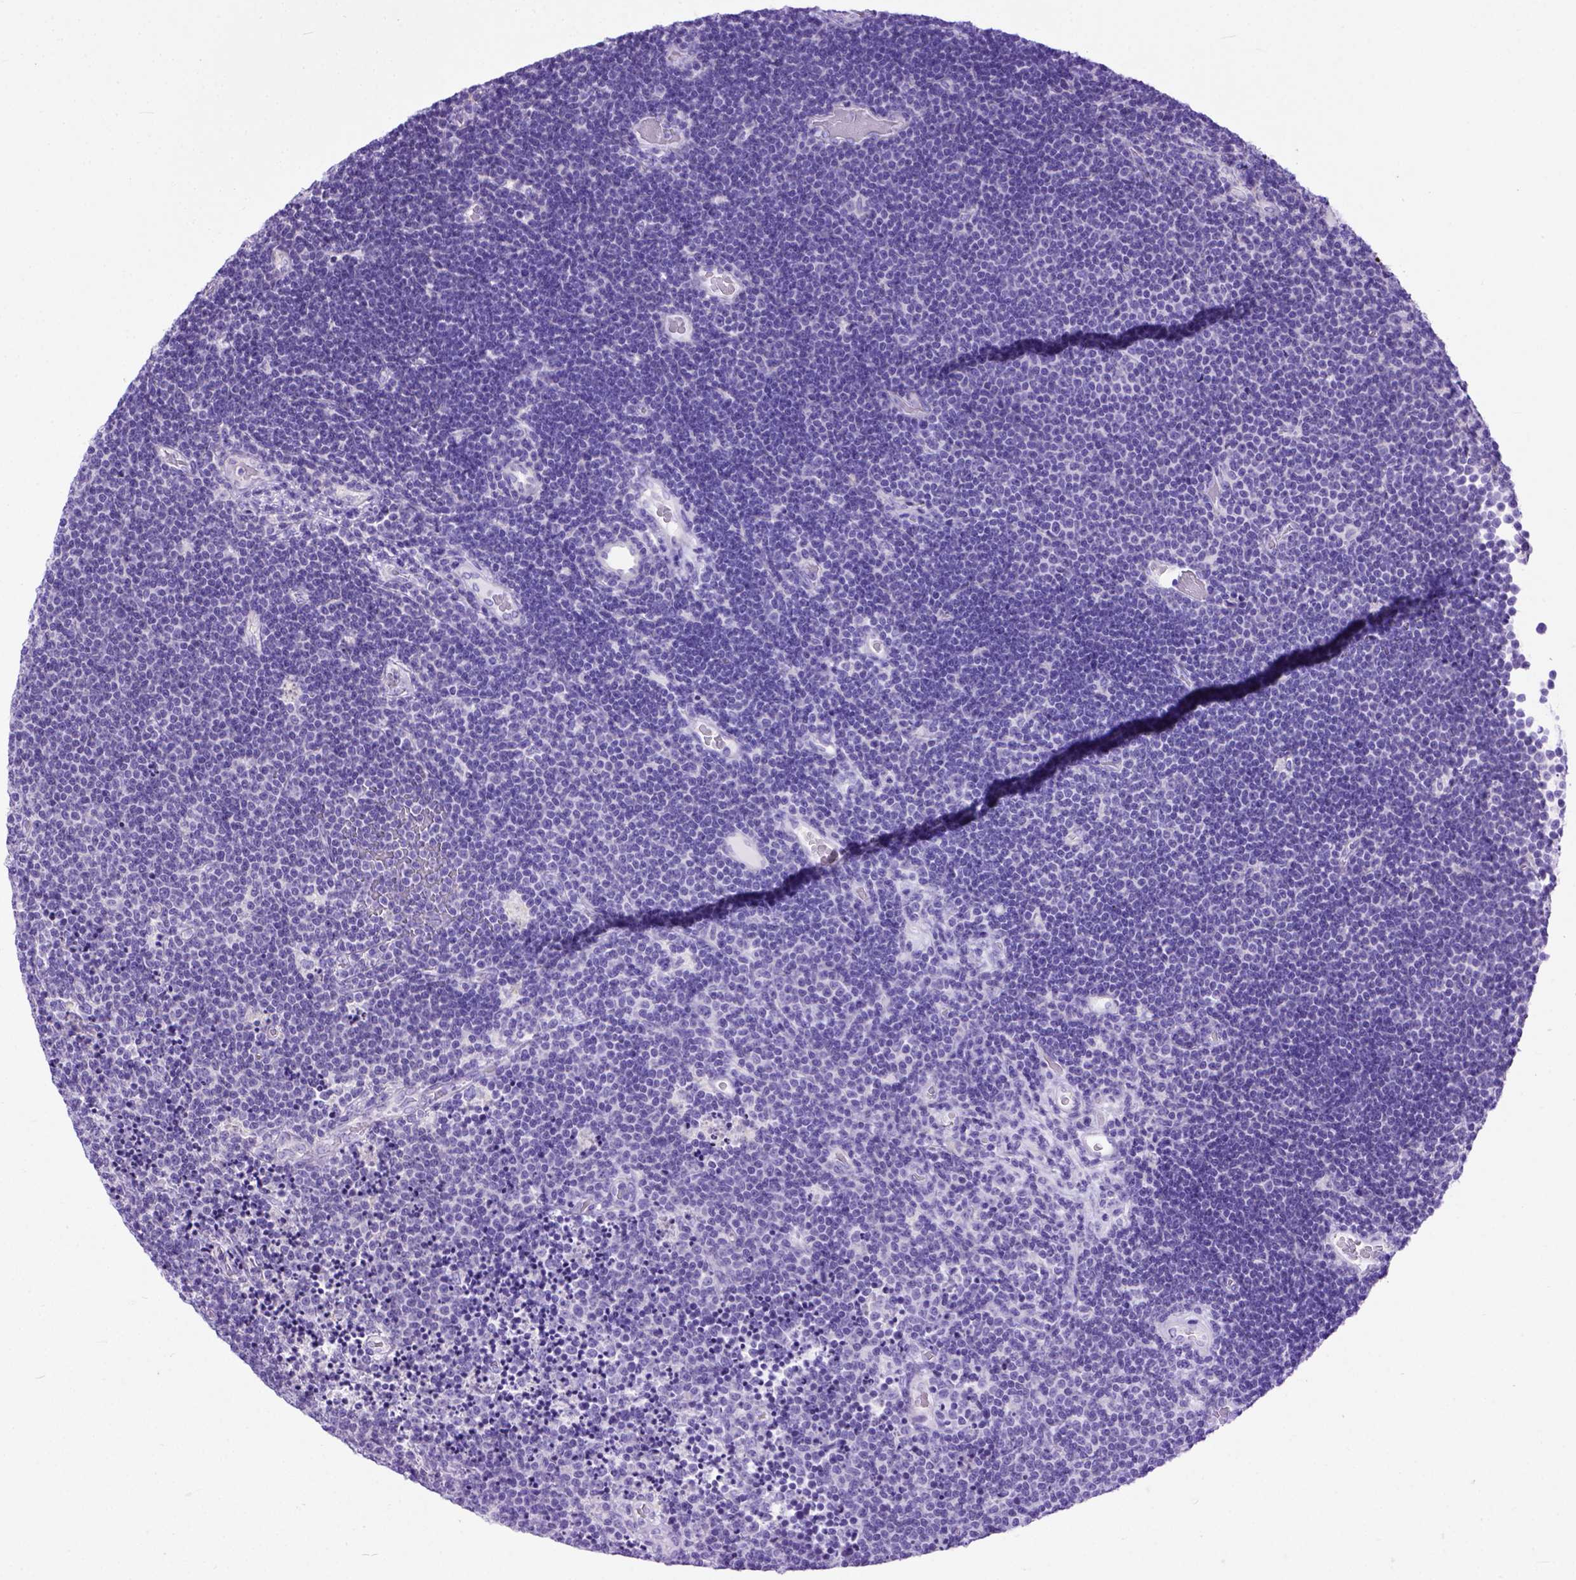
{"staining": {"intensity": "negative", "quantity": "none", "location": "none"}, "tissue": "lymphoma", "cell_type": "Tumor cells", "image_type": "cancer", "snomed": [{"axis": "morphology", "description": "Malignant lymphoma, non-Hodgkin's type, Low grade"}, {"axis": "topography", "description": "Brain"}], "caption": "This is an immunohistochemistry photomicrograph of human lymphoma. There is no positivity in tumor cells.", "gene": "ODAD3", "patient": {"sex": "female", "age": 66}}